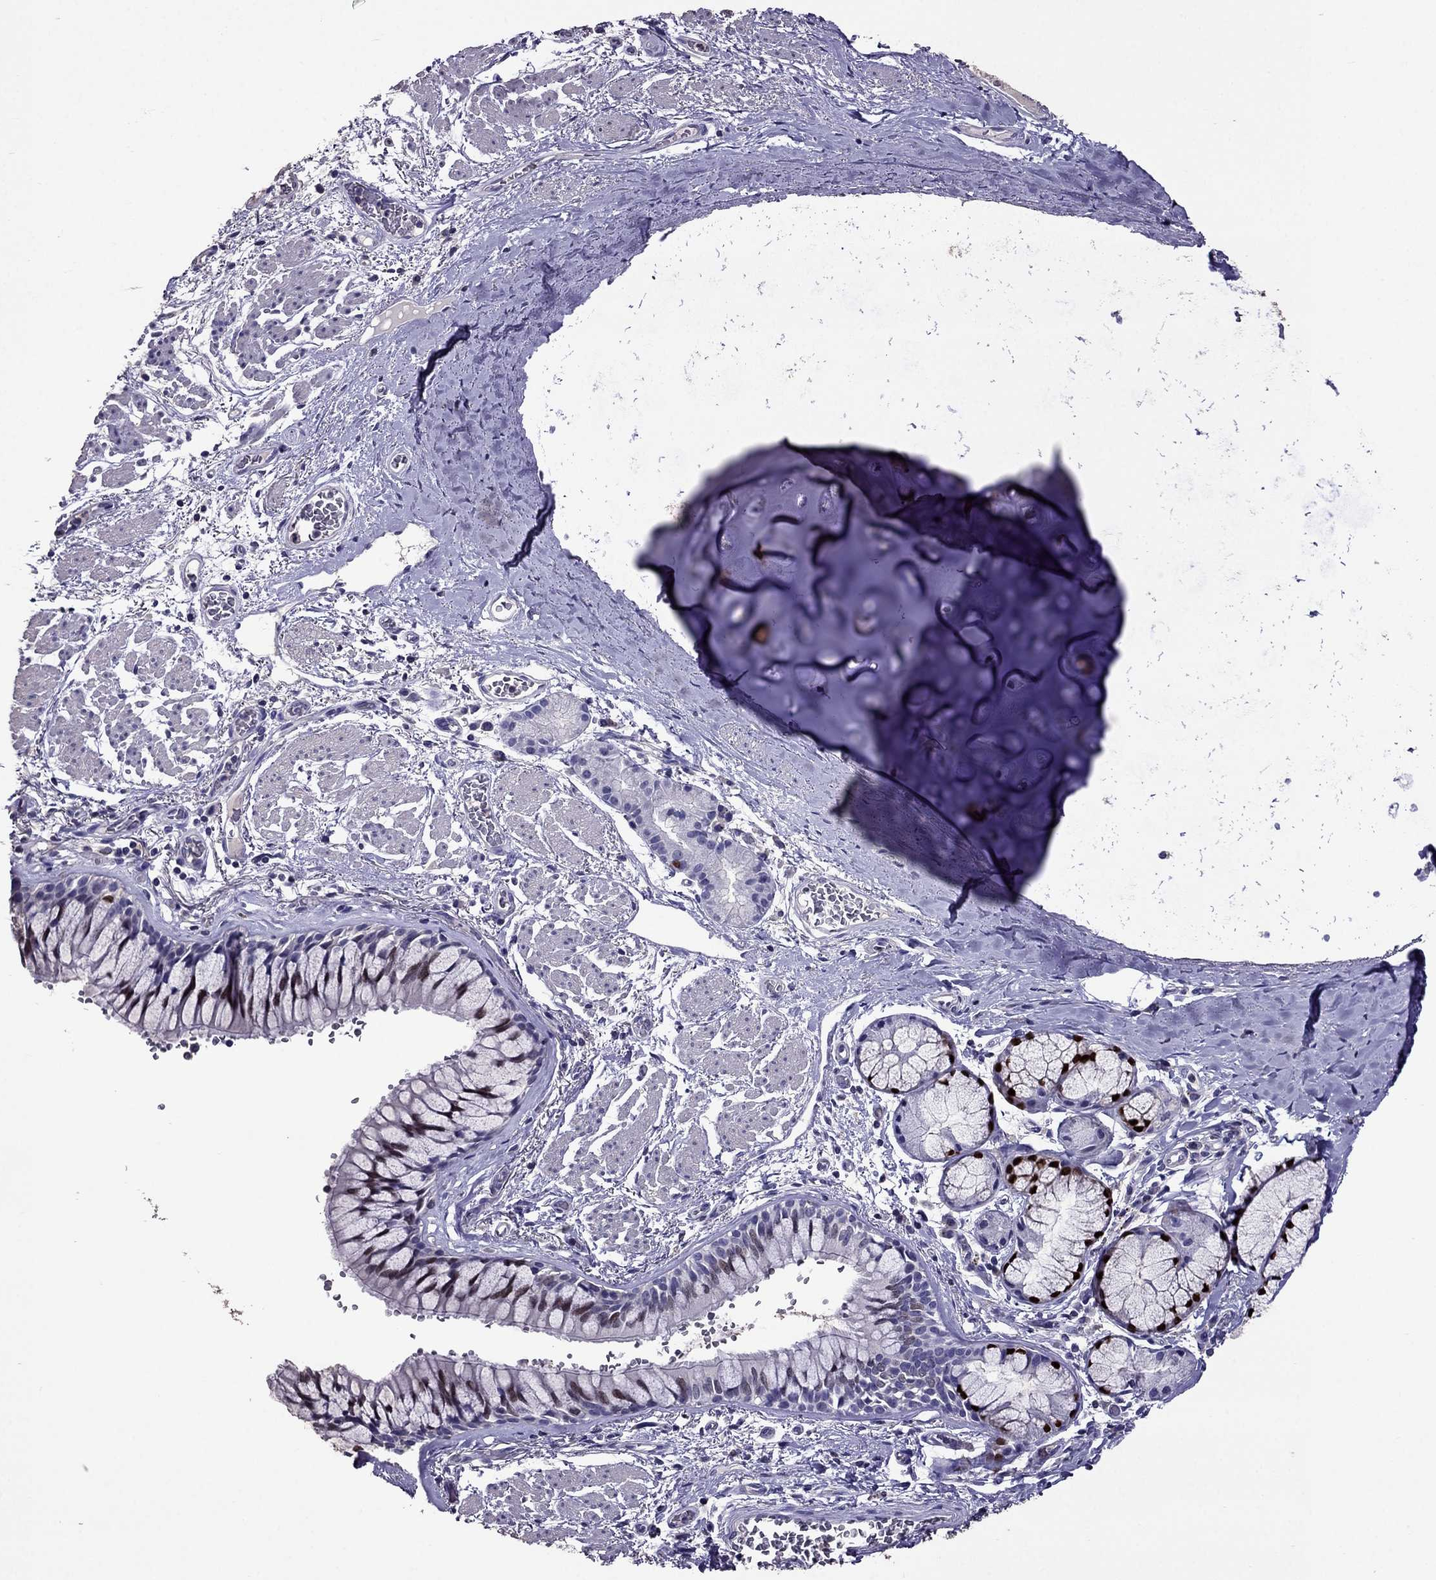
{"staining": {"intensity": "moderate", "quantity": "25%-75%", "location": "nuclear"}, "tissue": "bronchus", "cell_type": "Respiratory epithelial cells", "image_type": "normal", "snomed": [{"axis": "morphology", "description": "Normal tissue, NOS"}, {"axis": "topography", "description": "Bronchus"}, {"axis": "topography", "description": "Lung"}], "caption": "Protein expression by immunohistochemistry shows moderate nuclear expression in about 25%-75% of respiratory epithelial cells in benign bronchus.", "gene": "NKX3", "patient": {"sex": "female", "age": 57}}